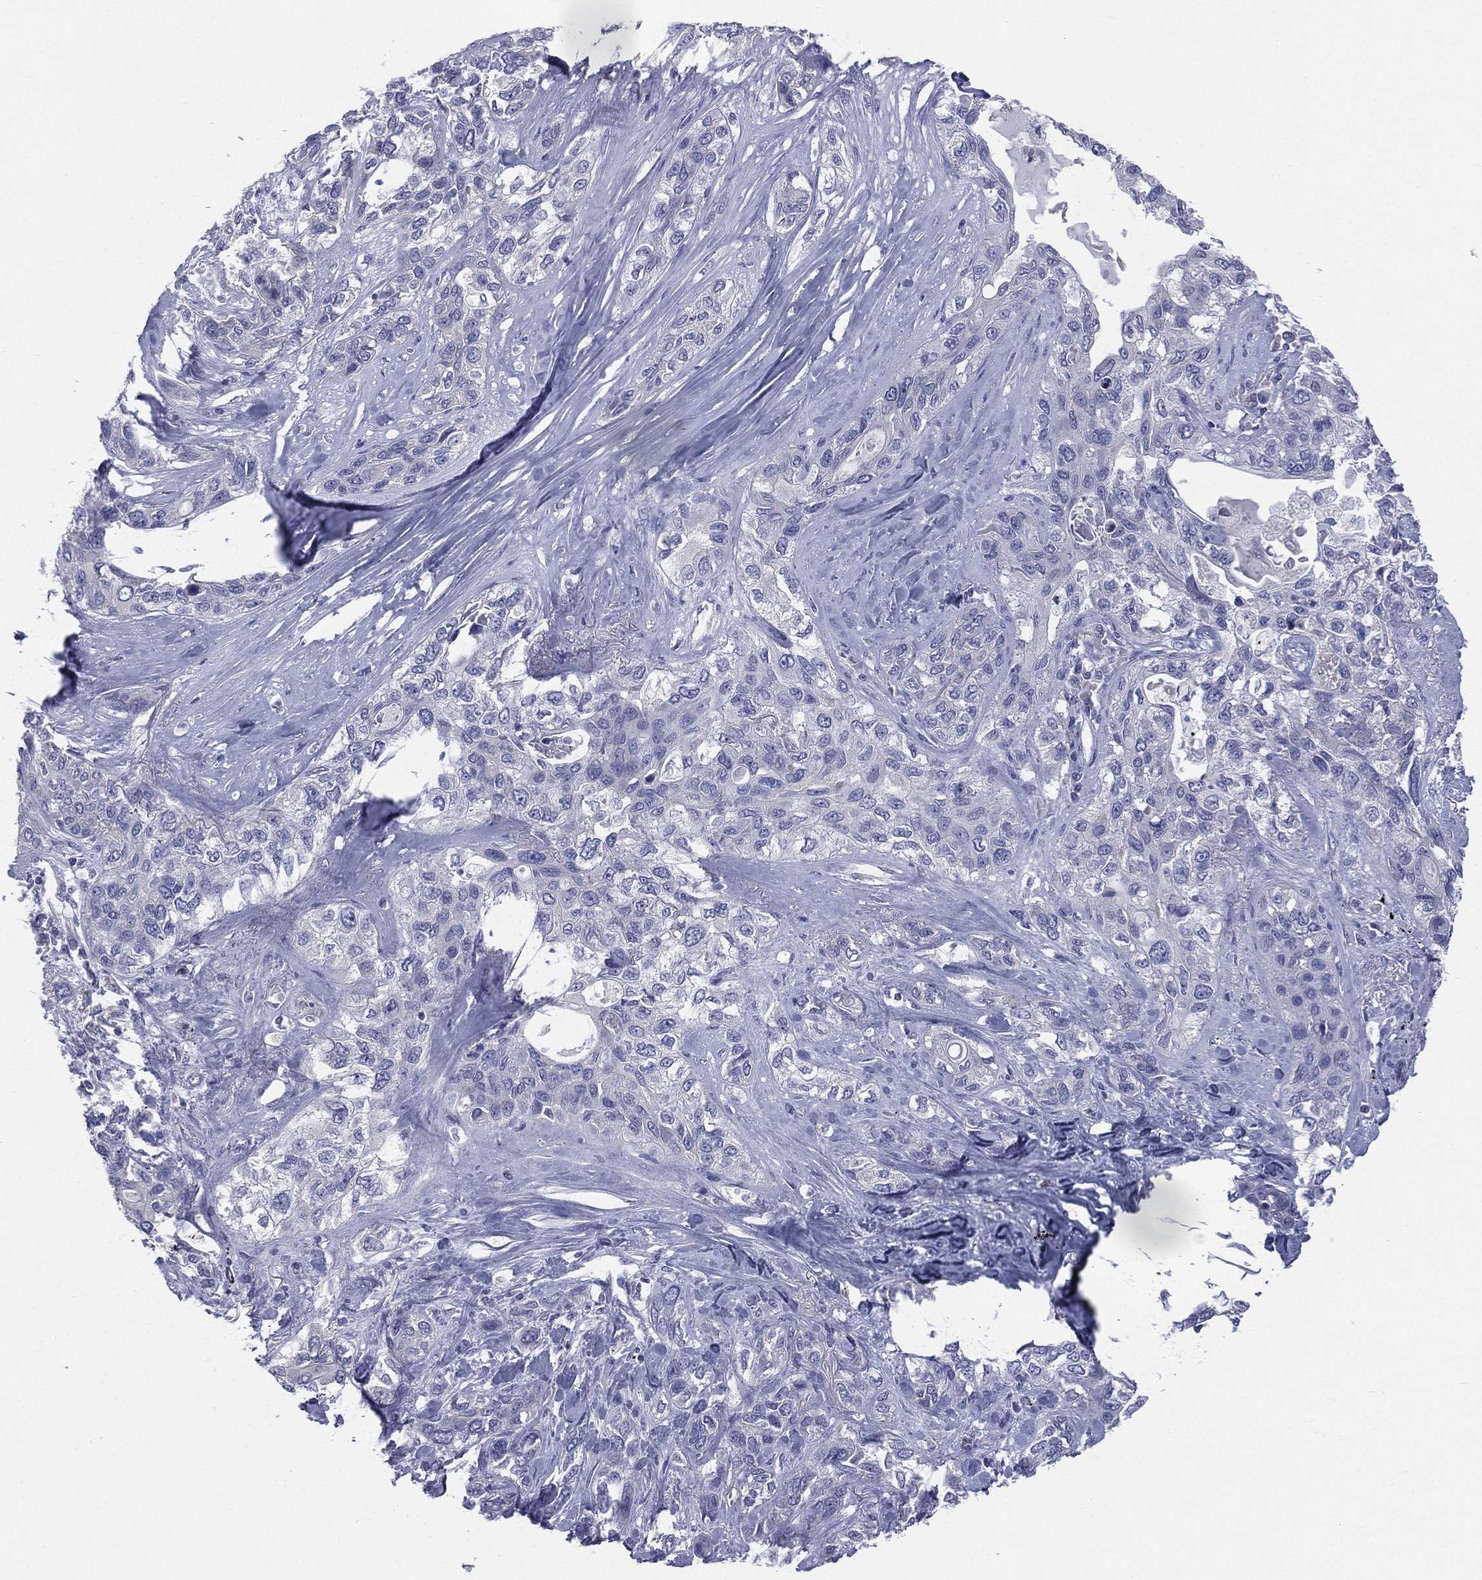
{"staining": {"intensity": "negative", "quantity": "none", "location": "none"}, "tissue": "lung cancer", "cell_type": "Tumor cells", "image_type": "cancer", "snomed": [{"axis": "morphology", "description": "Squamous cell carcinoma, NOS"}, {"axis": "topography", "description": "Lung"}], "caption": "A micrograph of lung cancer stained for a protein exhibits no brown staining in tumor cells.", "gene": "STK31", "patient": {"sex": "female", "age": 70}}